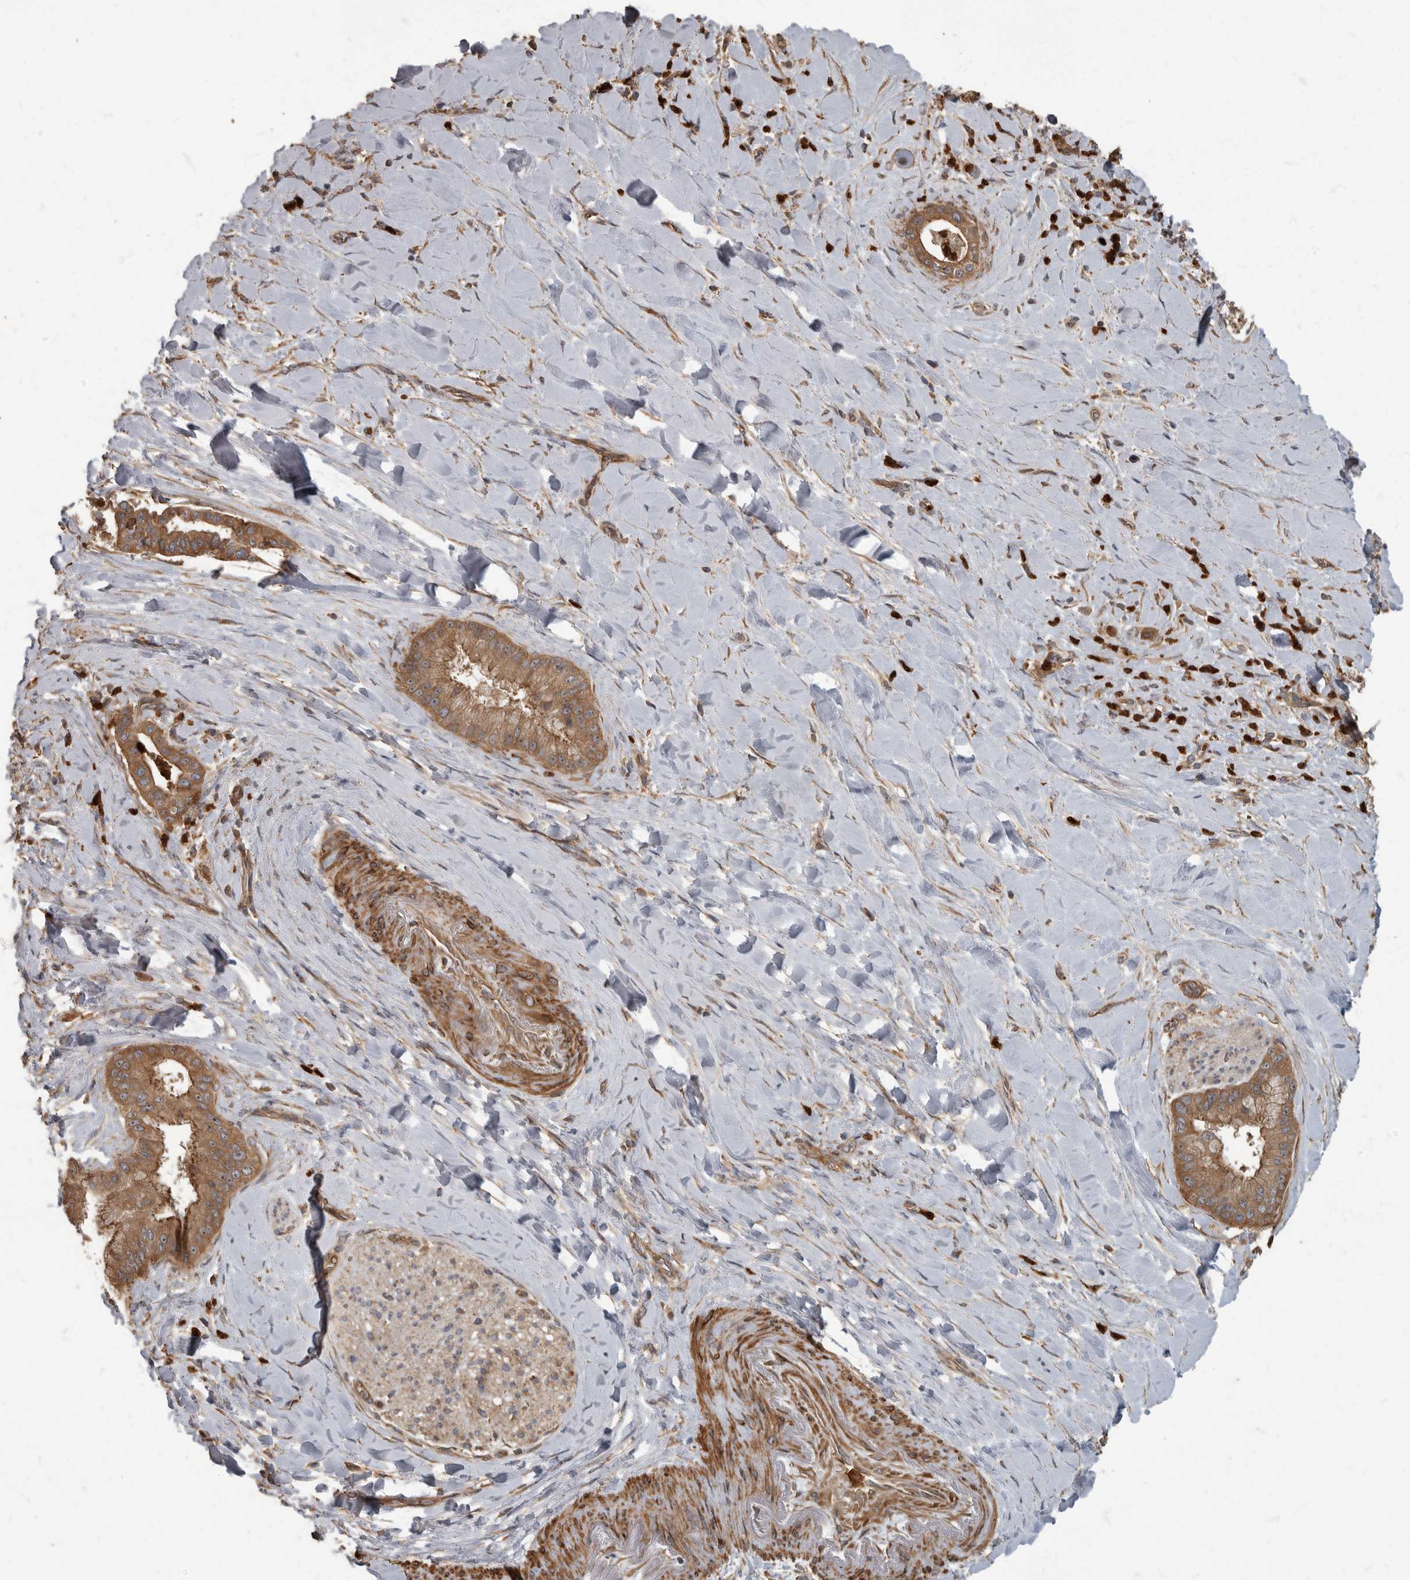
{"staining": {"intensity": "moderate", "quantity": ">75%", "location": "cytoplasmic/membranous"}, "tissue": "liver cancer", "cell_type": "Tumor cells", "image_type": "cancer", "snomed": [{"axis": "morphology", "description": "Cholangiocarcinoma"}, {"axis": "topography", "description": "Liver"}], "caption": "A medium amount of moderate cytoplasmic/membranous positivity is identified in about >75% of tumor cells in liver cancer (cholangiocarcinoma) tissue.", "gene": "DAAM1", "patient": {"sex": "female", "age": 54}}